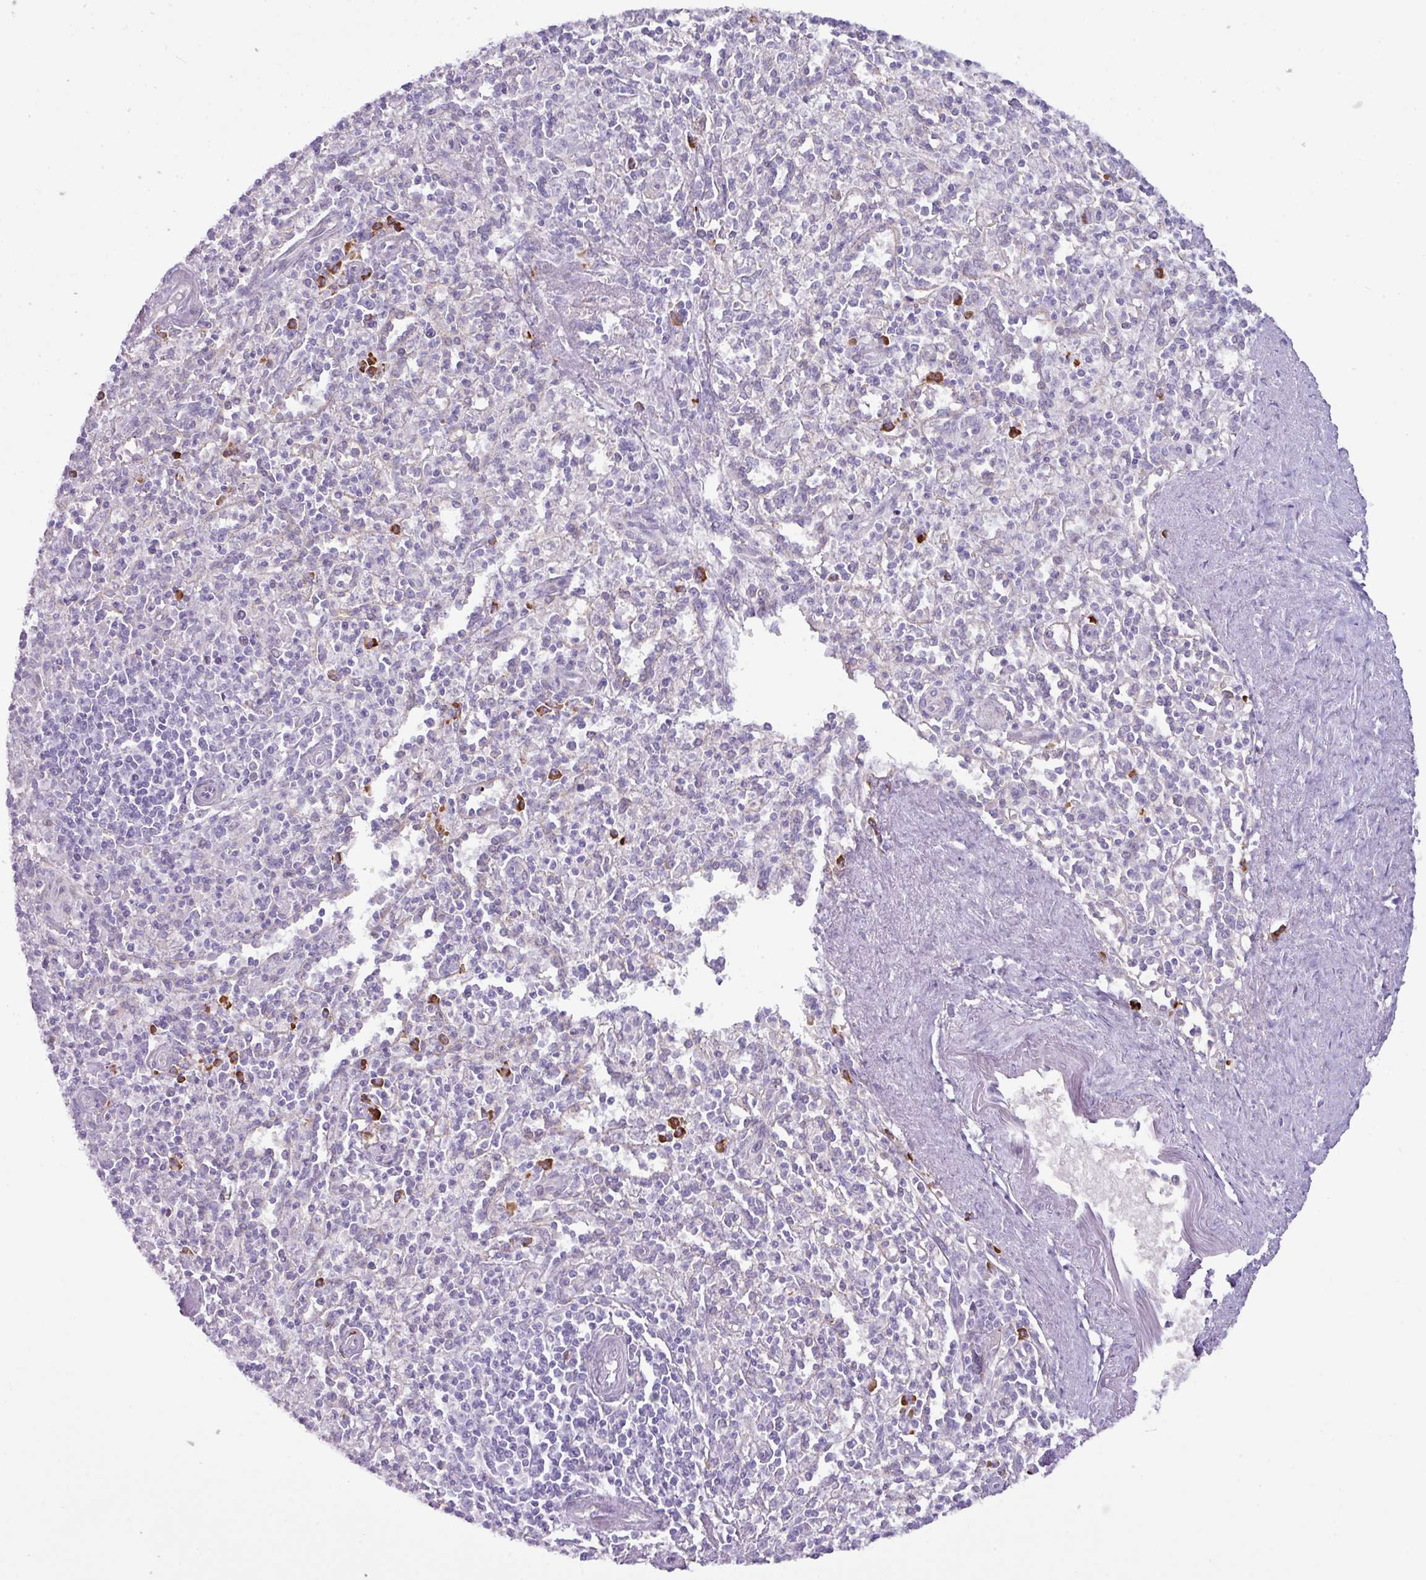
{"staining": {"intensity": "negative", "quantity": "none", "location": "none"}, "tissue": "spleen", "cell_type": "Cells in red pulp", "image_type": "normal", "snomed": [{"axis": "morphology", "description": "Normal tissue, NOS"}, {"axis": "topography", "description": "Spleen"}], "caption": "A histopathology image of human spleen is negative for staining in cells in red pulp. (Stains: DAB (3,3'-diaminobenzidine) IHC with hematoxylin counter stain, Microscopy: brightfield microscopy at high magnification).", "gene": "RGS21", "patient": {"sex": "female", "age": 70}}